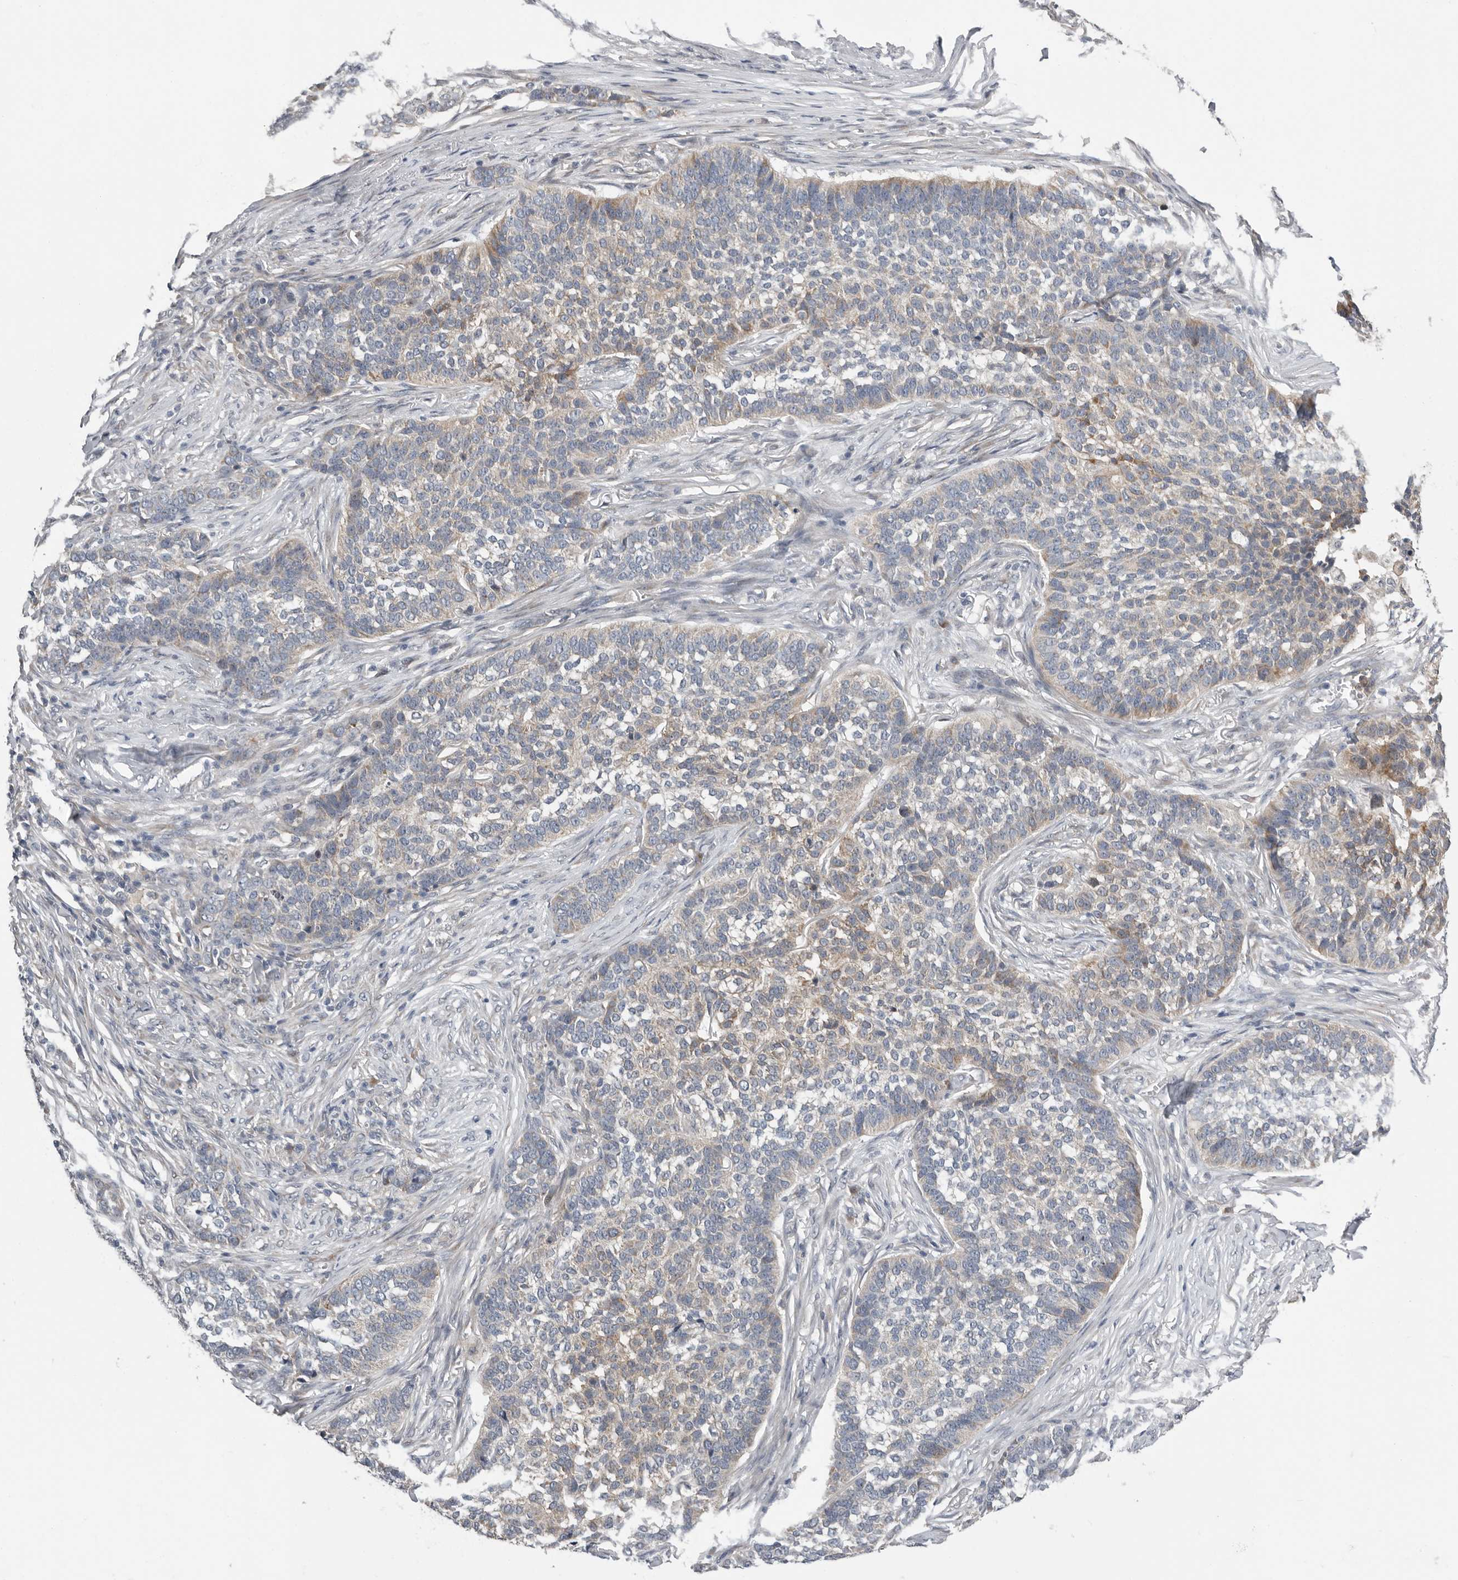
{"staining": {"intensity": "weak", "quantity": "25%-75%", "location": "cytoplasmic/membranous"}, "tissue": "skin cancer", "cell_type": "Tumor cells", "image_type": "cancer", "snomed": [{"axis": "morphology", "description": "Basal cell carcinoma"}, {"axis": "topography", "description": "Skin"}], "caption": "Basal cell carcinoma (skin) was stained to show a protein in brown. There is low levels of weak cytoplasmic/membranous staining in approximately 25%-75% of tumor cells. (brown staining indicates protein expression, while blue staining denotes nuclei).", "gene": "RALGPS2", "patient": {"sex": "male", "age": 85}}